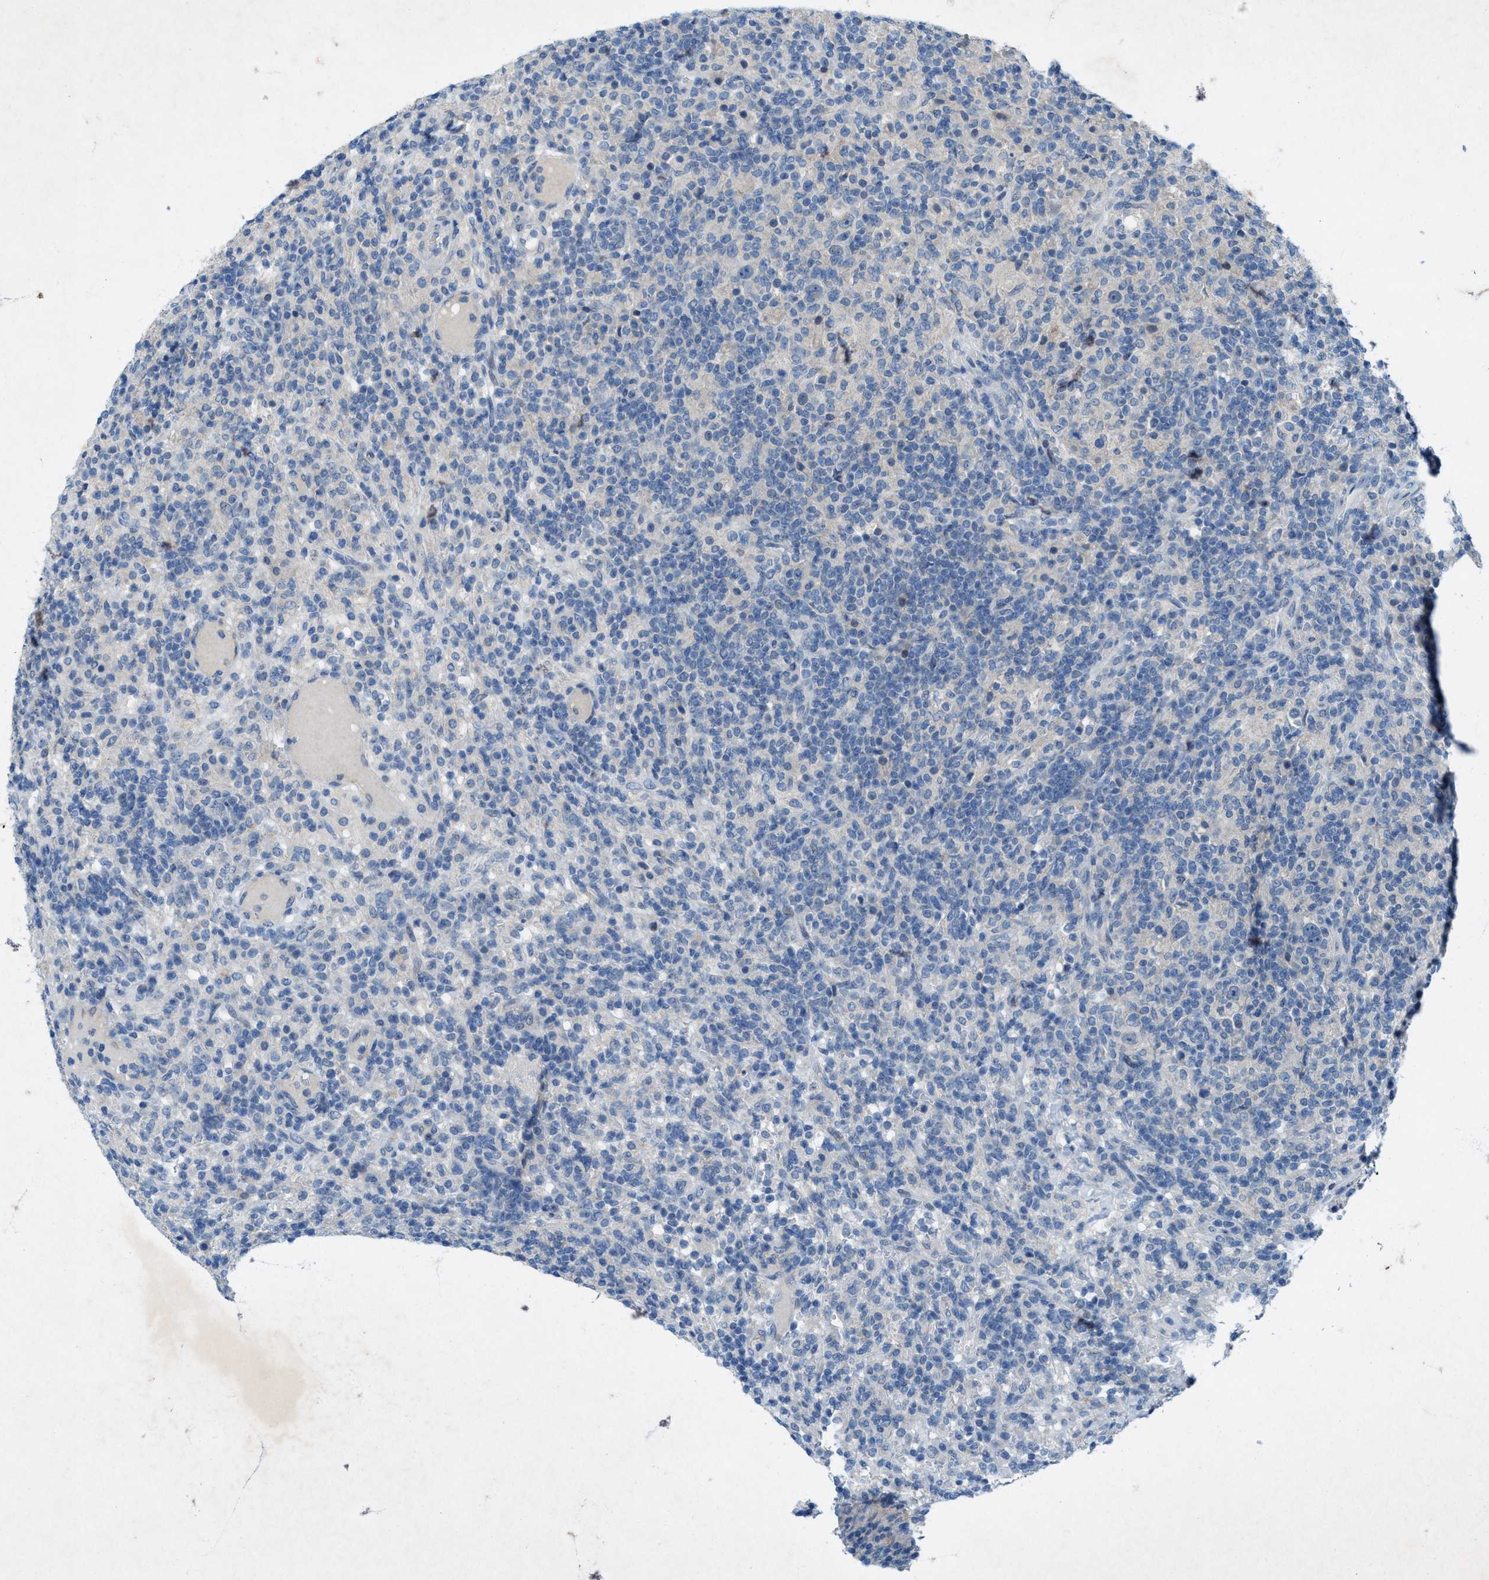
{"staining": {"intensity": "negative", "quantity": "none", "location": "none"}, "tissue": "lymphoma", "cell_type": "Tumor cells", "image_type": "cancer", "snomed": [{"axis": "morphology", "description": "Hodgkin's disease, NOS"}, {"axis": "topography", "description": "Lymph node"}], "caption": "Photomicrograph shows no protein positivity in tumor cells of Hodgkin's disease tissue.", "gene": "URGCP", "patient": {"sex": "male", "age": 70}}